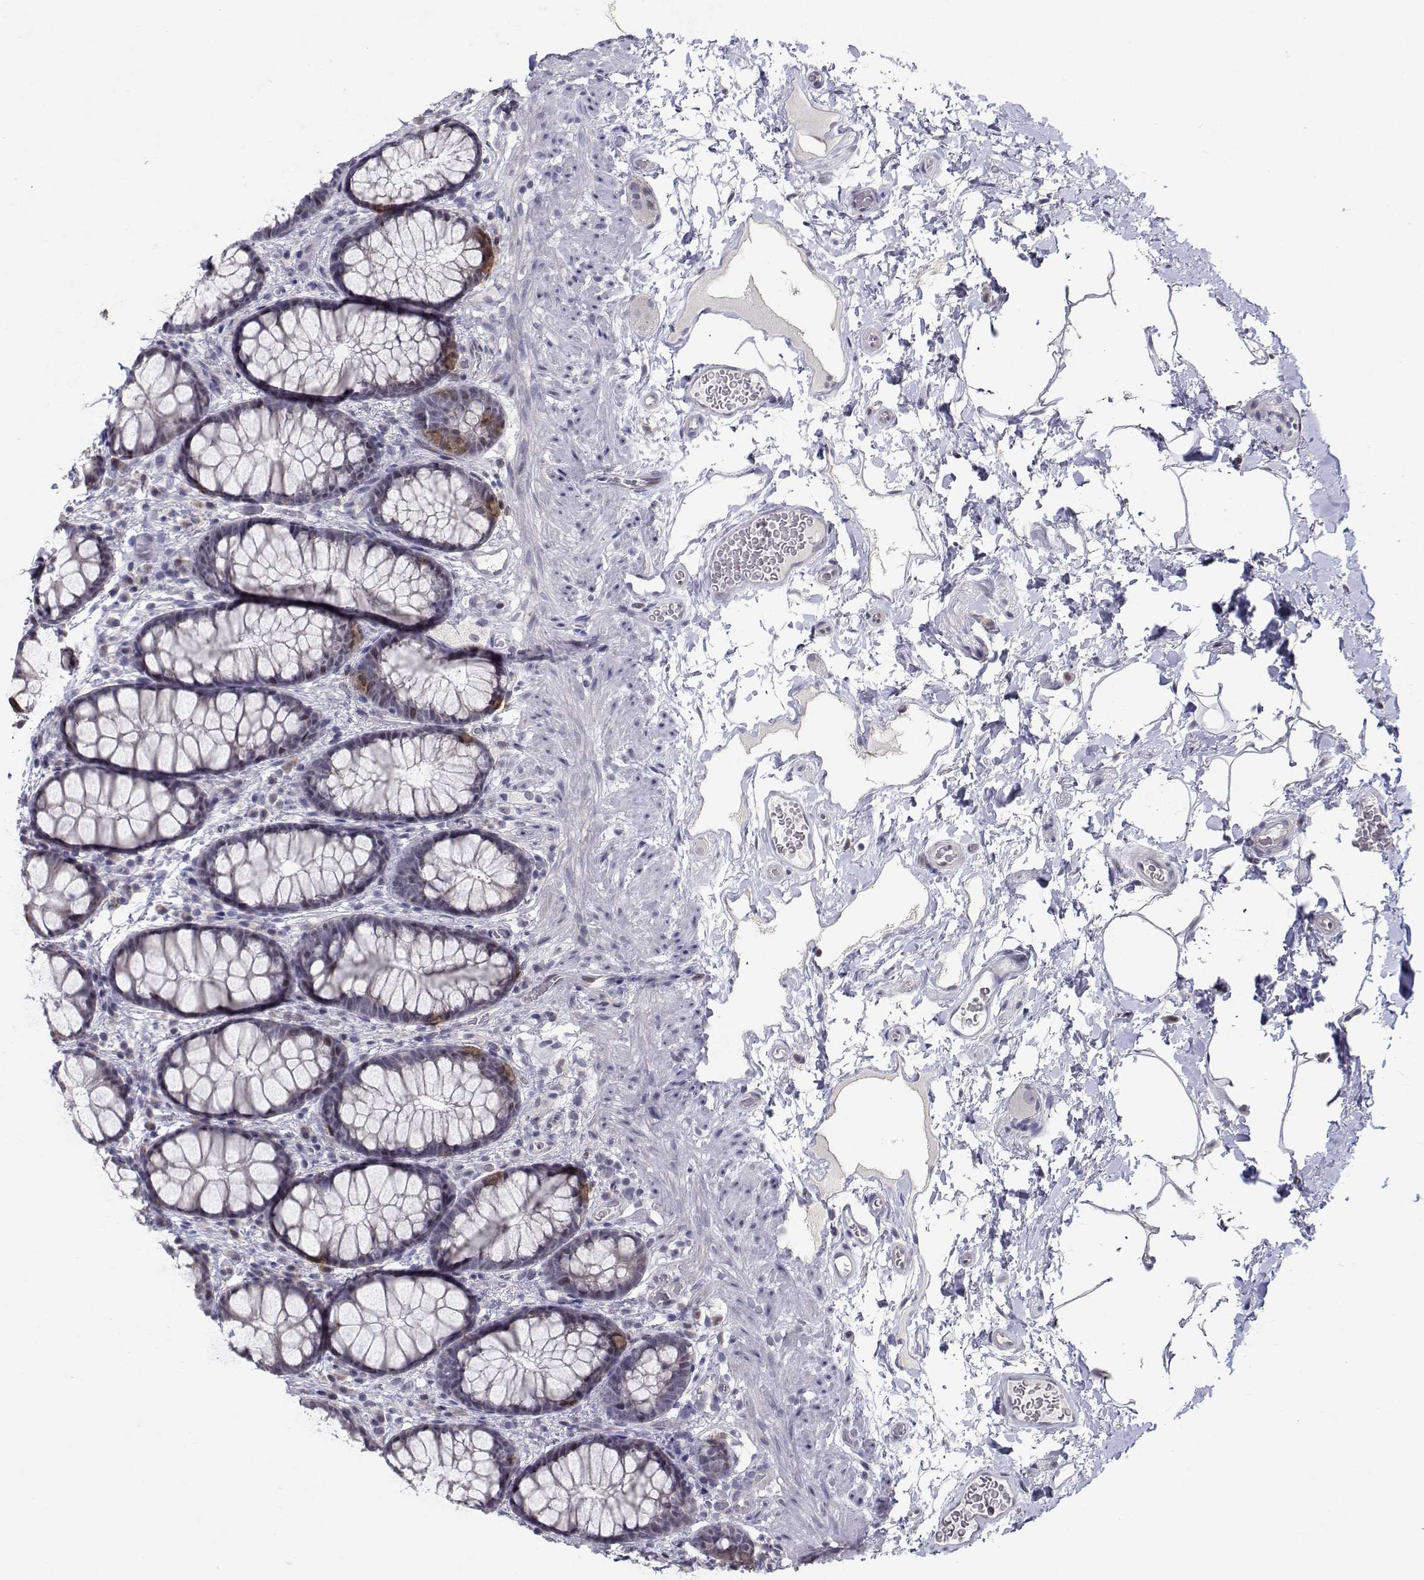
{"staining": {"intensity": "moderate", "quantity": "<25%", "location": "cytoplasmic/membranous"}, "tissue": "rectum", "cell_type": "Glandular cells", "image_type": "normal", "snomed": [{"axis": "morphology", "description": "Normal tissue, NOS"}, {"axis": "topography", "description": "Rectum"}], "caption": "A histopathology image of rectum stained for a protein reveals moderate cytoplasmic/membranous brown staining in glandular cells.", "gene": "RBPJL", "patient": {"sex": "female", "age": 62}}